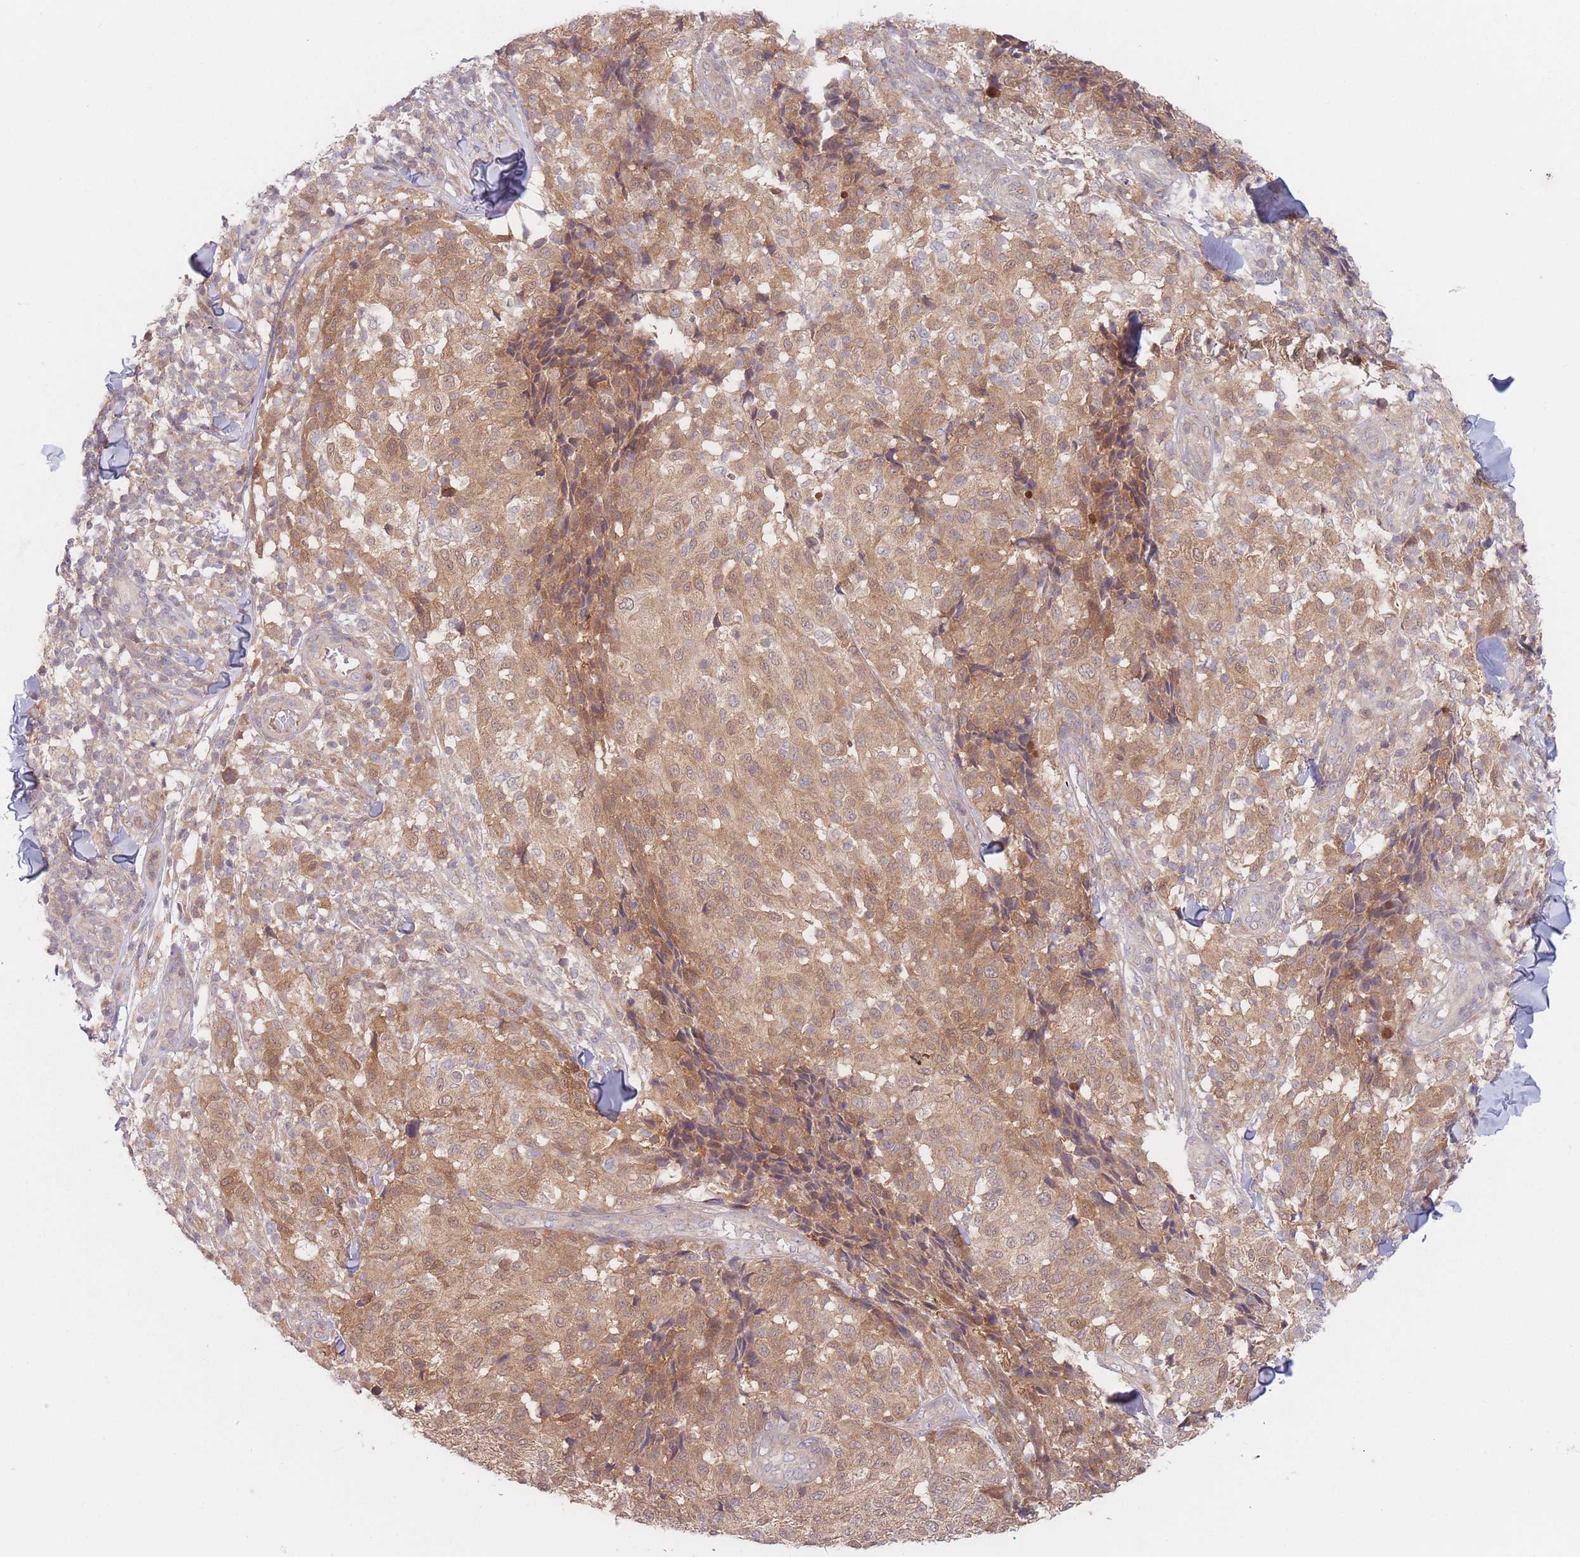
{"staining": {"intensity": "moderate", "quantity": ">75%", "location": "cytoplasmic/membranous,nuclear"}, "tissue": "melanoma", "cell_type": "Tumor cells", "image_type": "cancer", "snomed": [{"axis": "morphology", "description": "Malignant melanoma, NOS"}, {"axis": "topography", "description": "Skin"}], "caption": "This is an image of immunohistochemistry staining of malignant melanoma, which shows moderate staining in the cytoplasmic/membranous and nuclear of tumor cells.", "gene": "PPM1A", "patient": {"sex": "male", "age": 66}}